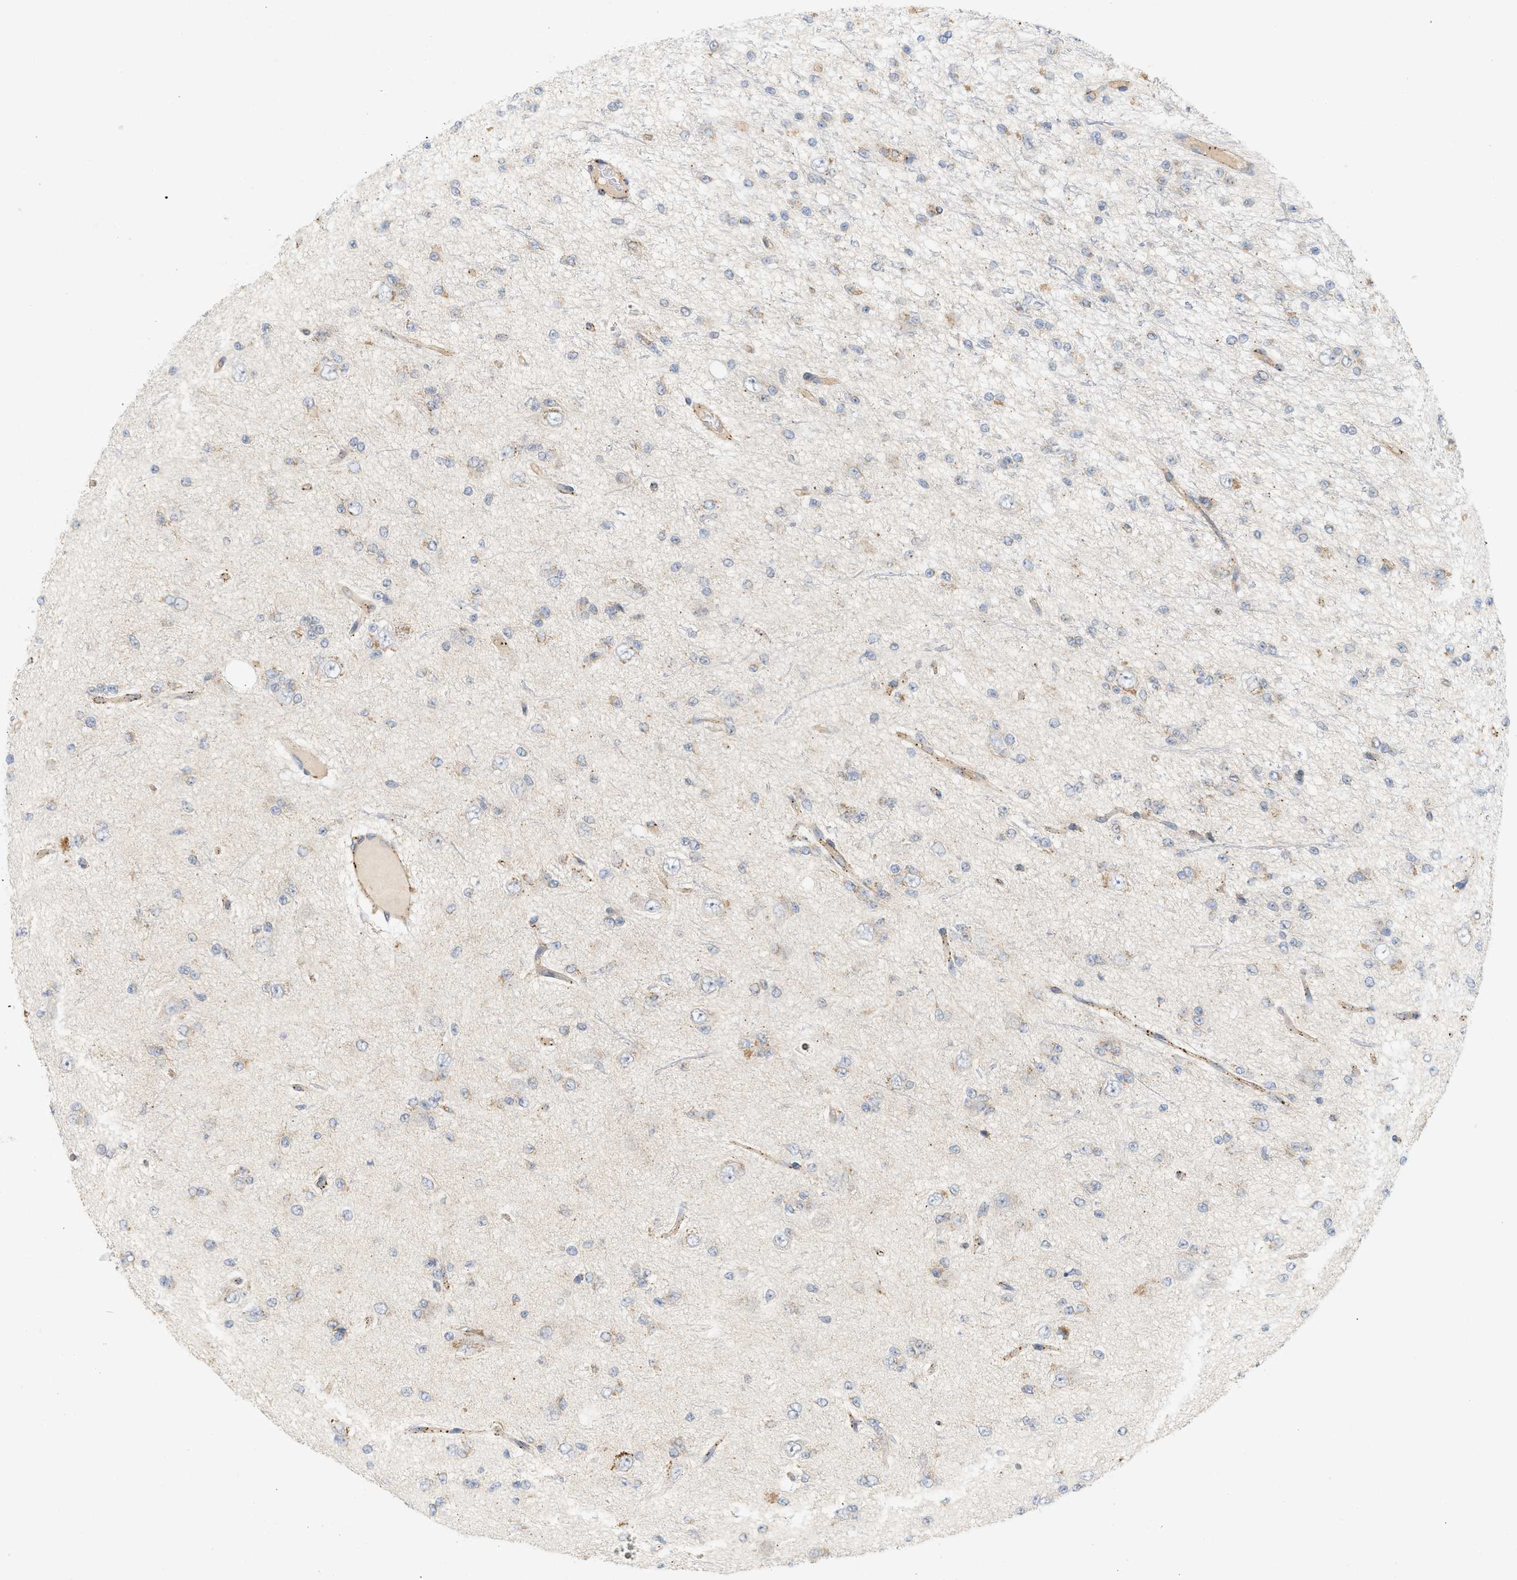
{"staining": {"intensity": "weak", "quantity": "<25%", "location": "cytoplasmic/membranous"}, "tissue": "glioma", "cell_type": "Tumor cells", "image_type": "cancer", "snomed": [{"axis": "morphology", "description": "Glioma, malignant, Low grade"}, {"axis": "topography", "description": "Brain"}], "caption": "Tumor cells show no significant protein expression in malignant glioma (low-grade). Nuclei are stained in blue.", "gene": "SVOP", "patient": {"sex": "male", "age": 38}}